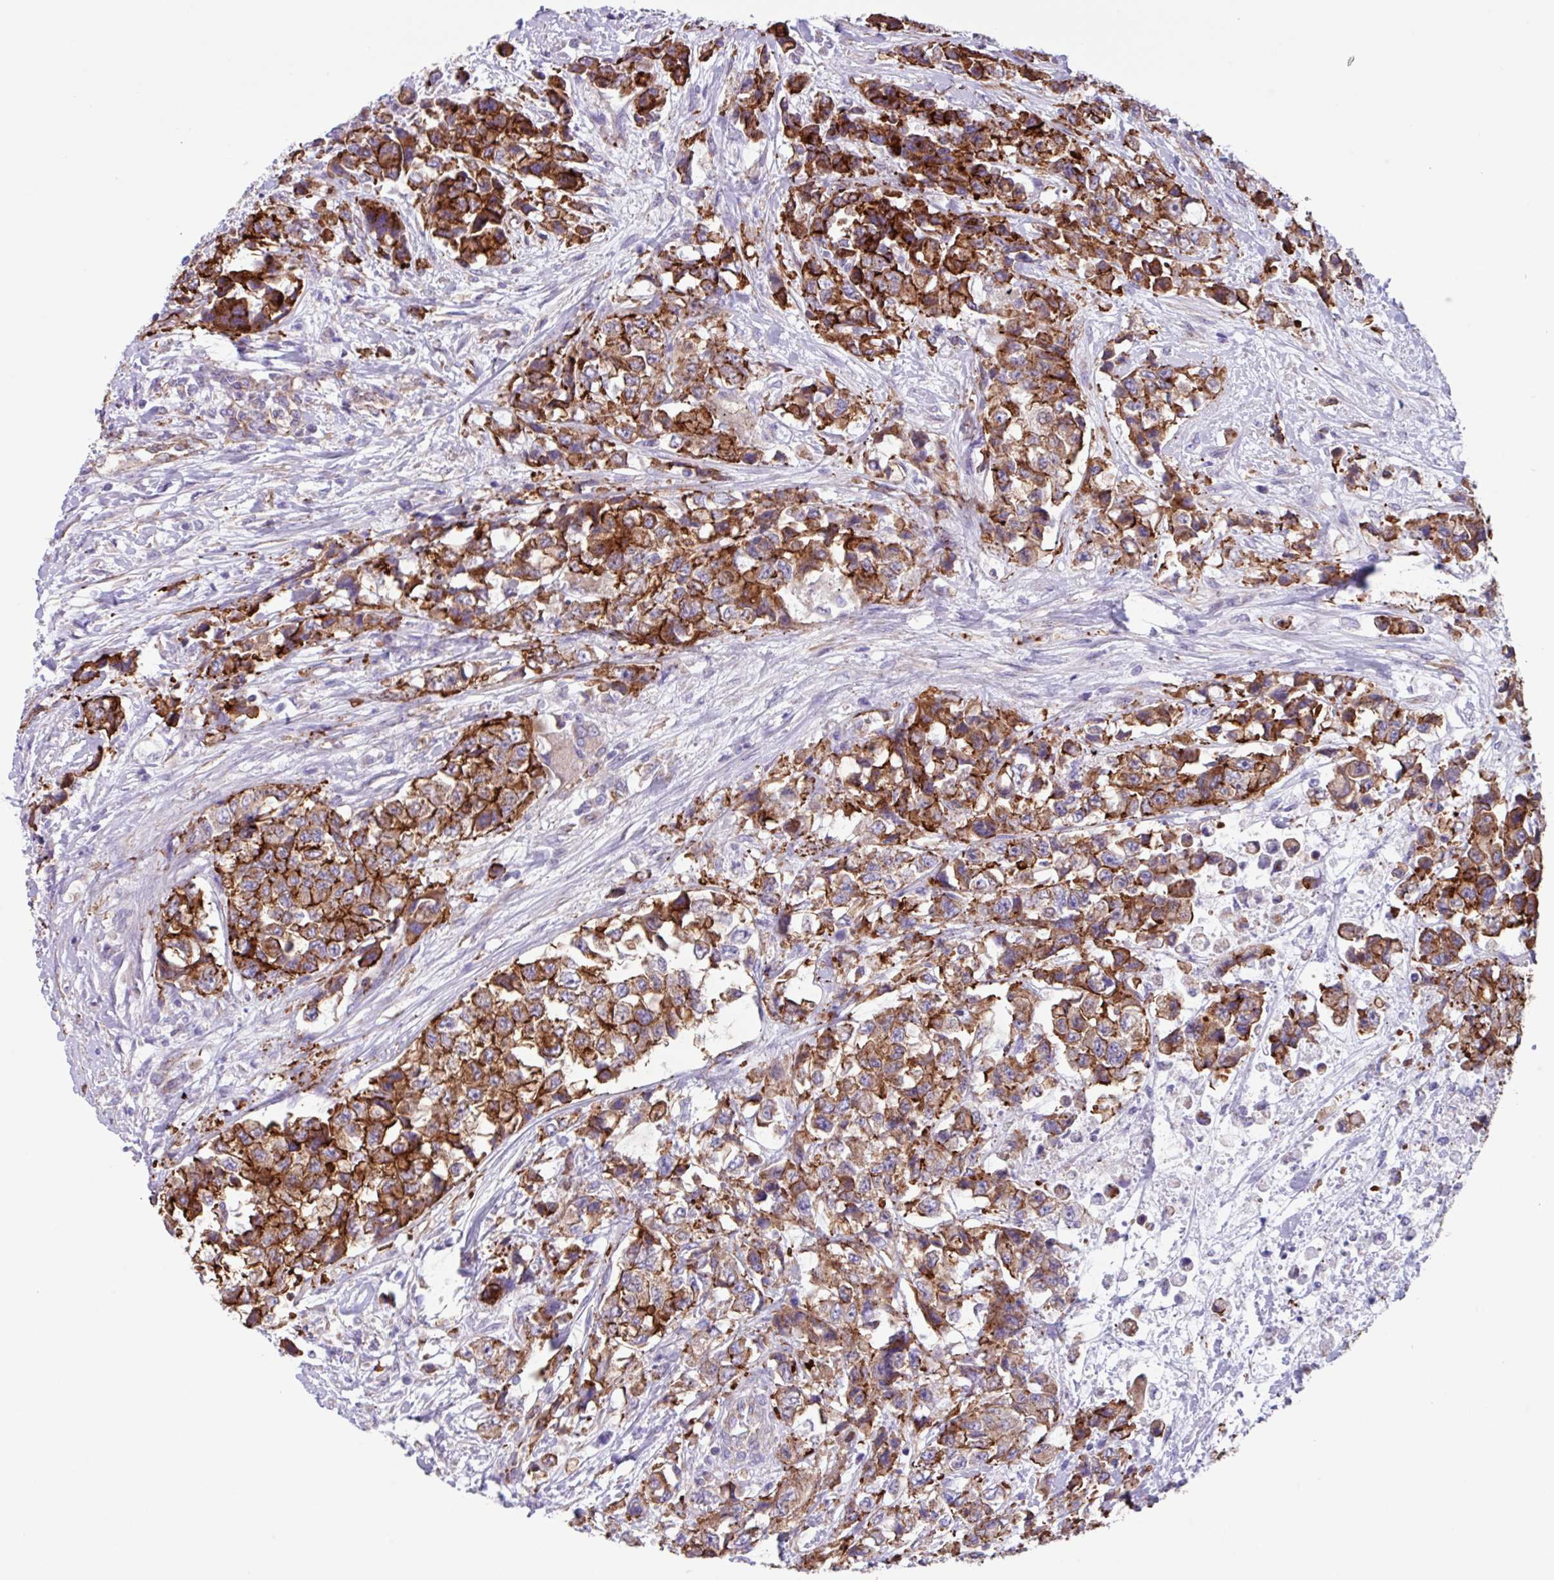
{"staining": {"intensity": "strong", "quantity": ">75%", "location": "cytoplasmic/membranous"}, "tissue": "urothelial cancer", "cell_type": "Tumor cells", "image_type": "cancer", "snomed": [{"axis": "morphology", "description": "Urothelial carcinoma, High grade"}, {"axis": "topography", "description": "Urinary bladder"}], "caption": "An image showing strong cytoplasmic/membranous positivity in approximately >75% of tumor cells in urothelial carcinoma (high-grade), as visualized by brown immunohistochemical staining.", "gene": "OTULIN", "patient": {"sex": "female", "age": 78}}